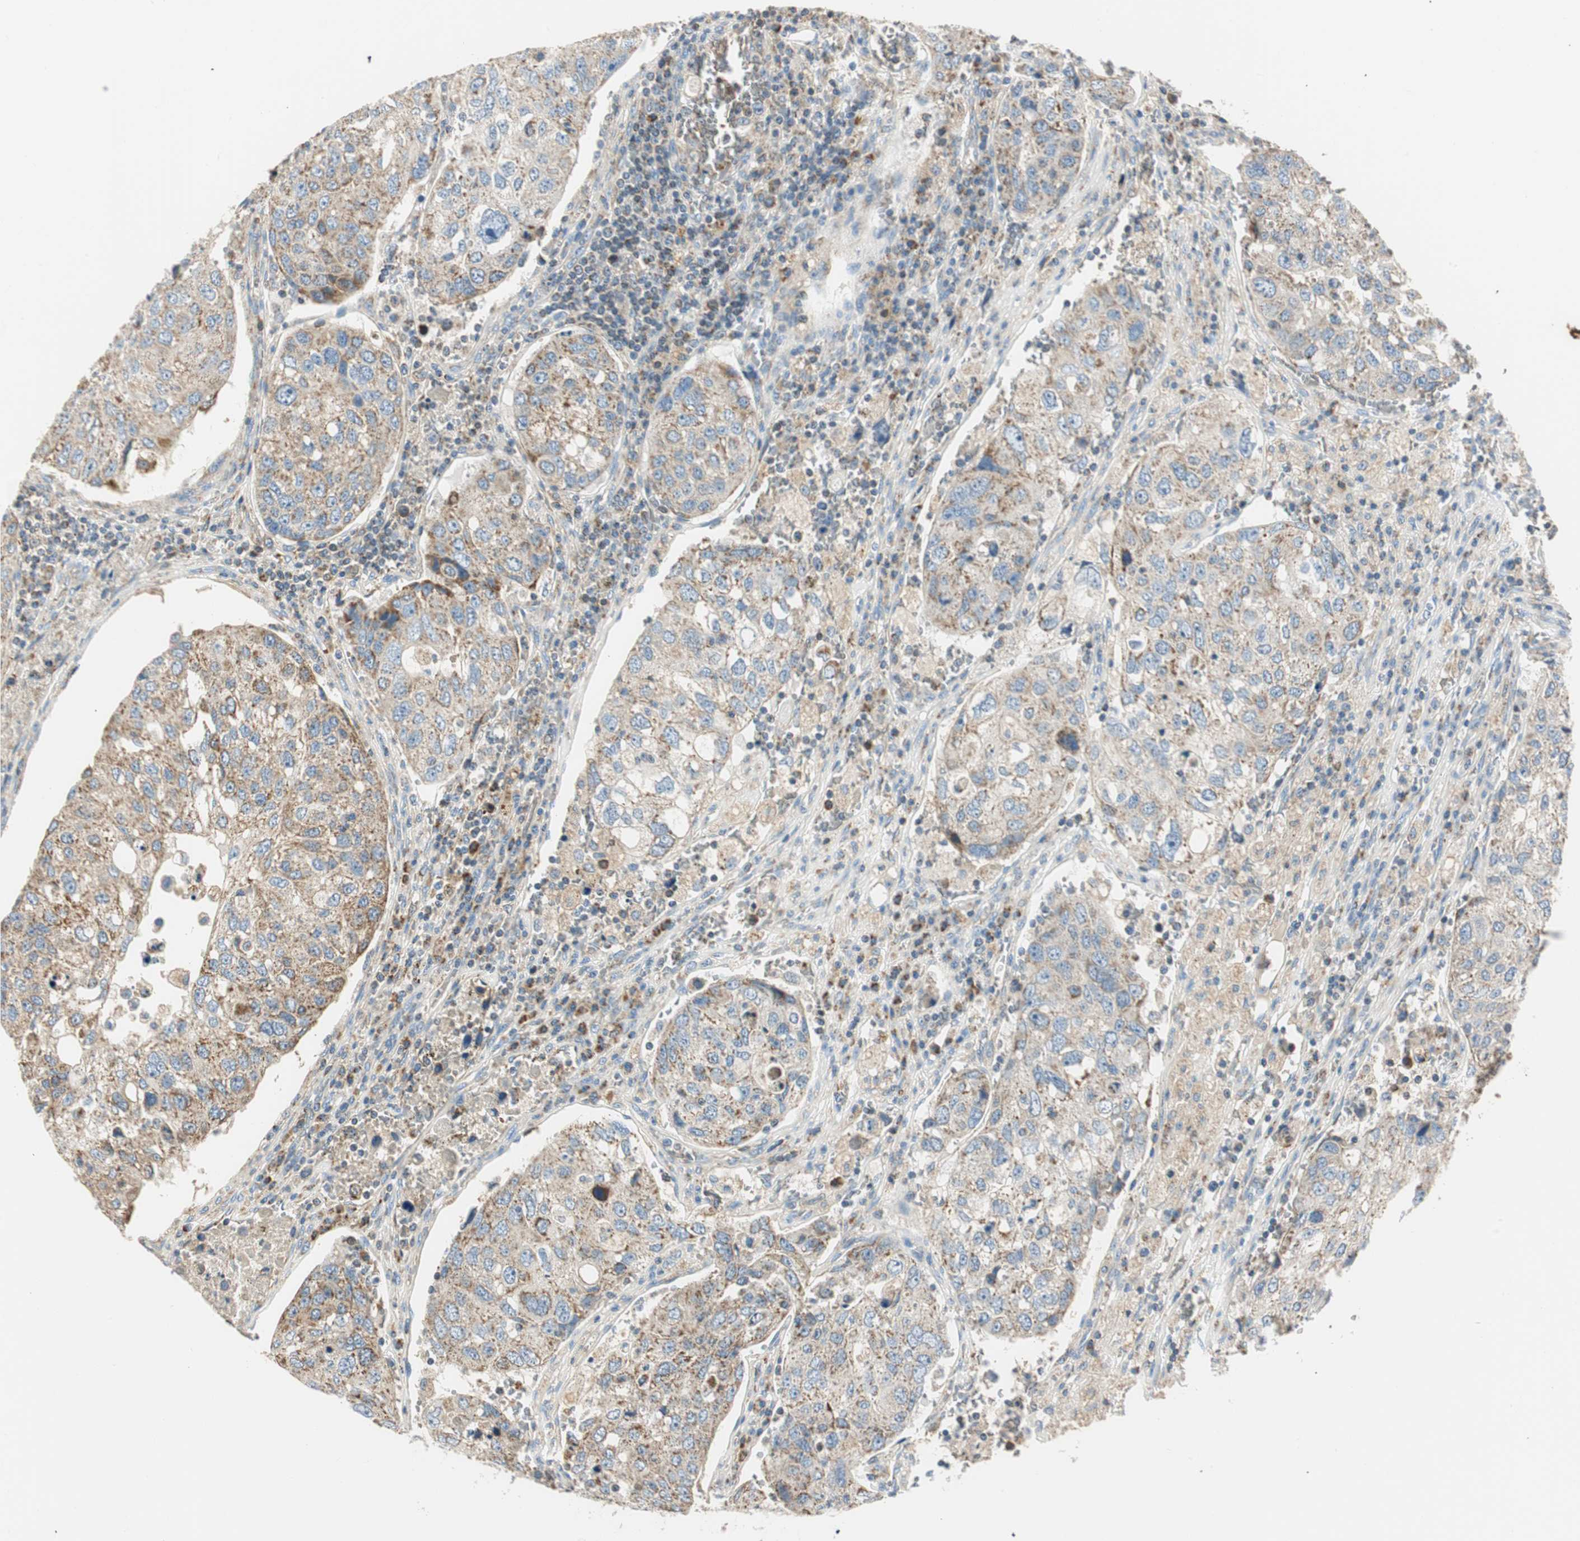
{"staining": {"intensity": "moderate", "quantity": ">75%", "location": "cytoplasmic/membranous"}, "tissue": "urothelial cancer", "cell_type": "Tumor cells", "image_type": "cancer", "snomed": [{"axis": "morphology", "description": "Urothelial carcinoma, High grade"}, {"axis": "topography", "description": "Lymph node"}, {"axis": "topography", "description": "Urinary bladder"}], "caption": "A histopathology image of urothelial cancer stained for a protein shows moderate cytoplasmic/membranous brown staining in tumor cells. The protein is shown in brown color, while the nuclei are stained blue.", "gene": "RORB", "patient": {"sex": "male", "age": 51}}